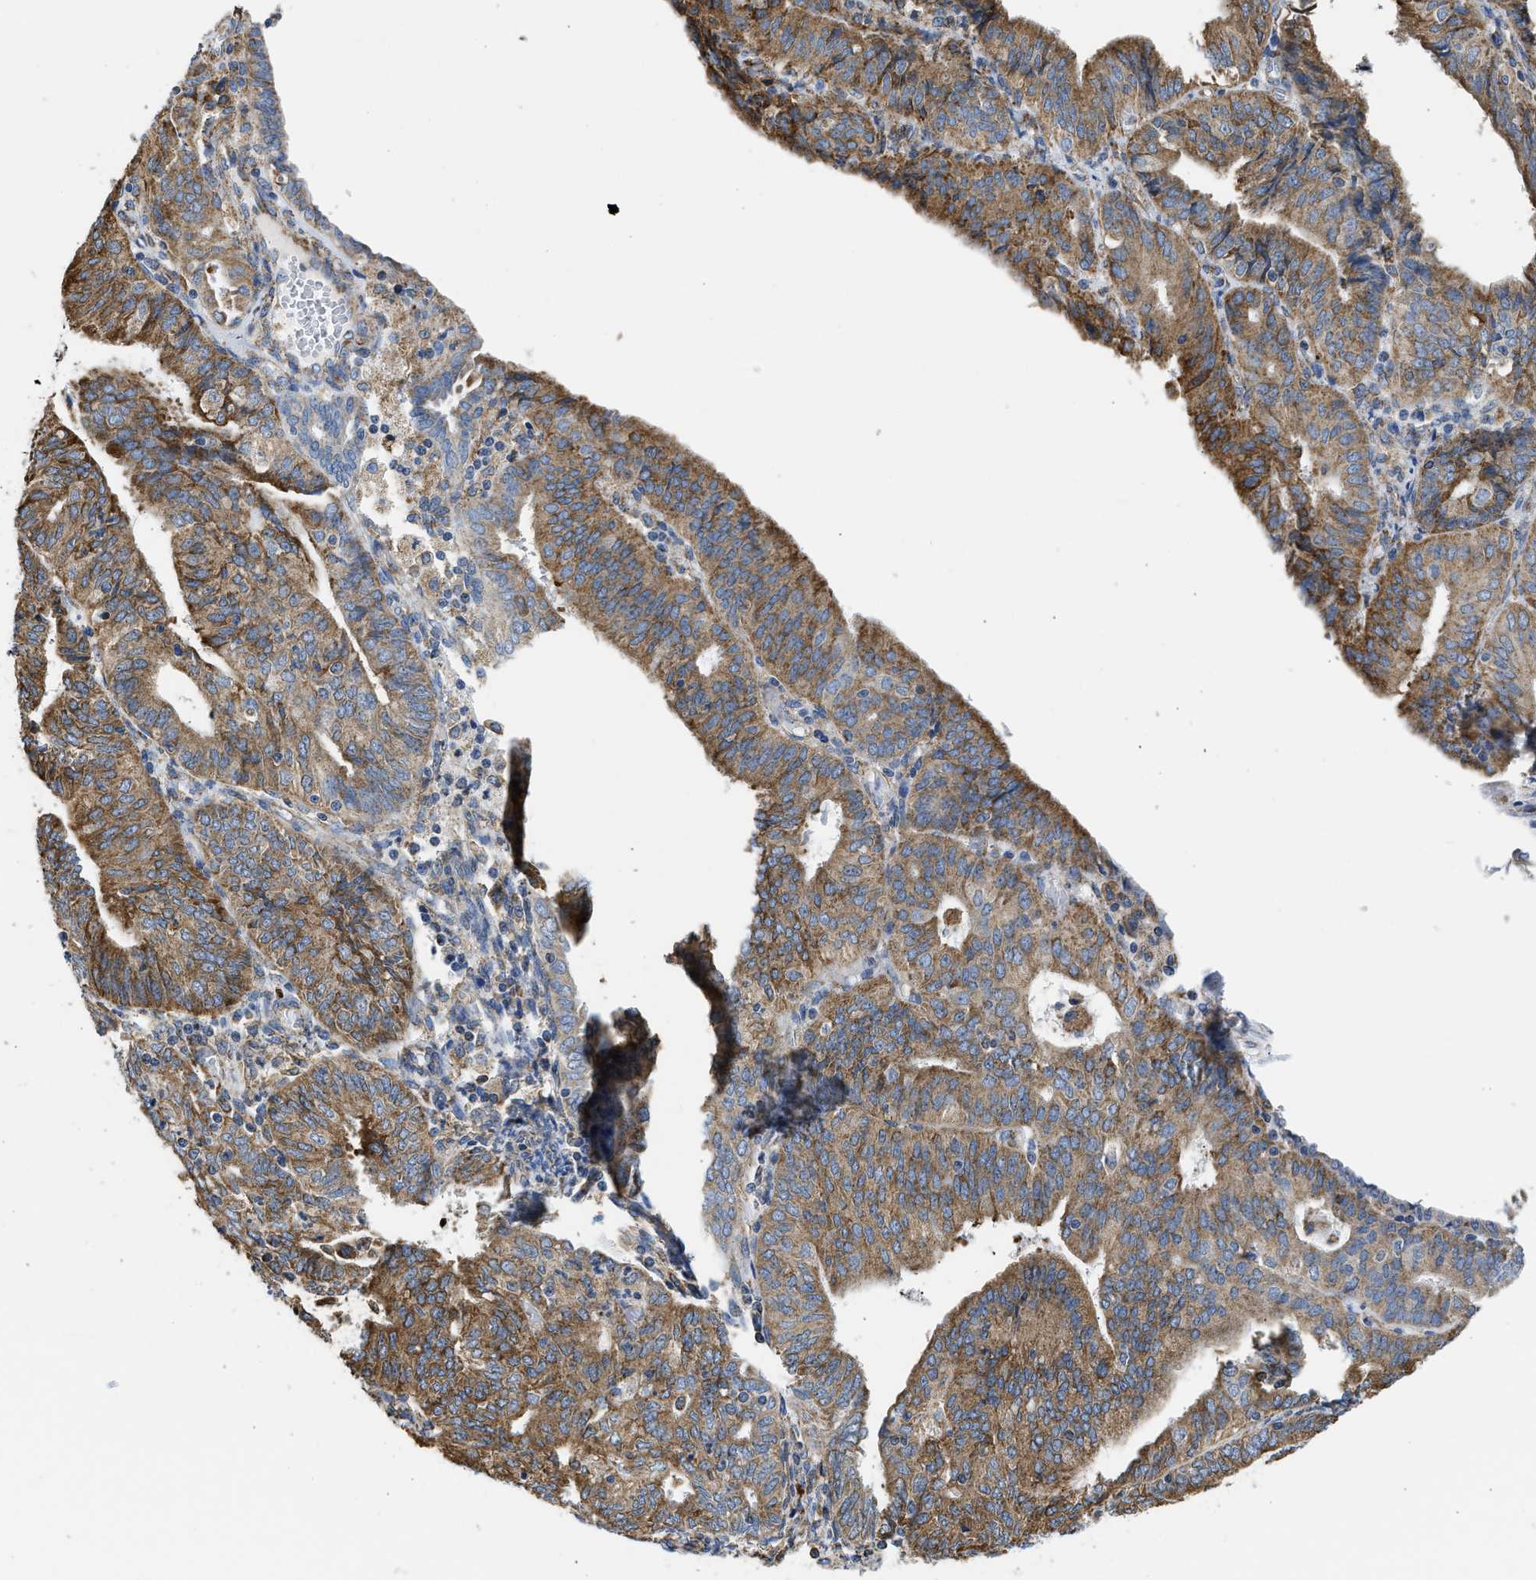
{"staining": {"intensity": "moderate", "quantity": ">75%", "location": "cytoplasmic/membranous"}, "tissue": "endometrial cancer", "cell_type": "Tumor cells", "image_type": "cancer", "snomed": [{"axis": "morphology", "description": "Adenocarcinoma, NOS"}, {"axis": "topography", "description": "Endometrium"}], "caption": "Endometrial cancer (adenocarcinoma) tissue reveals moderate cytoplasmic/membranous expression in approximately >75% of tumor cells", "gene": "CYCS", "patient": {"sex": "female", "age": 58}}